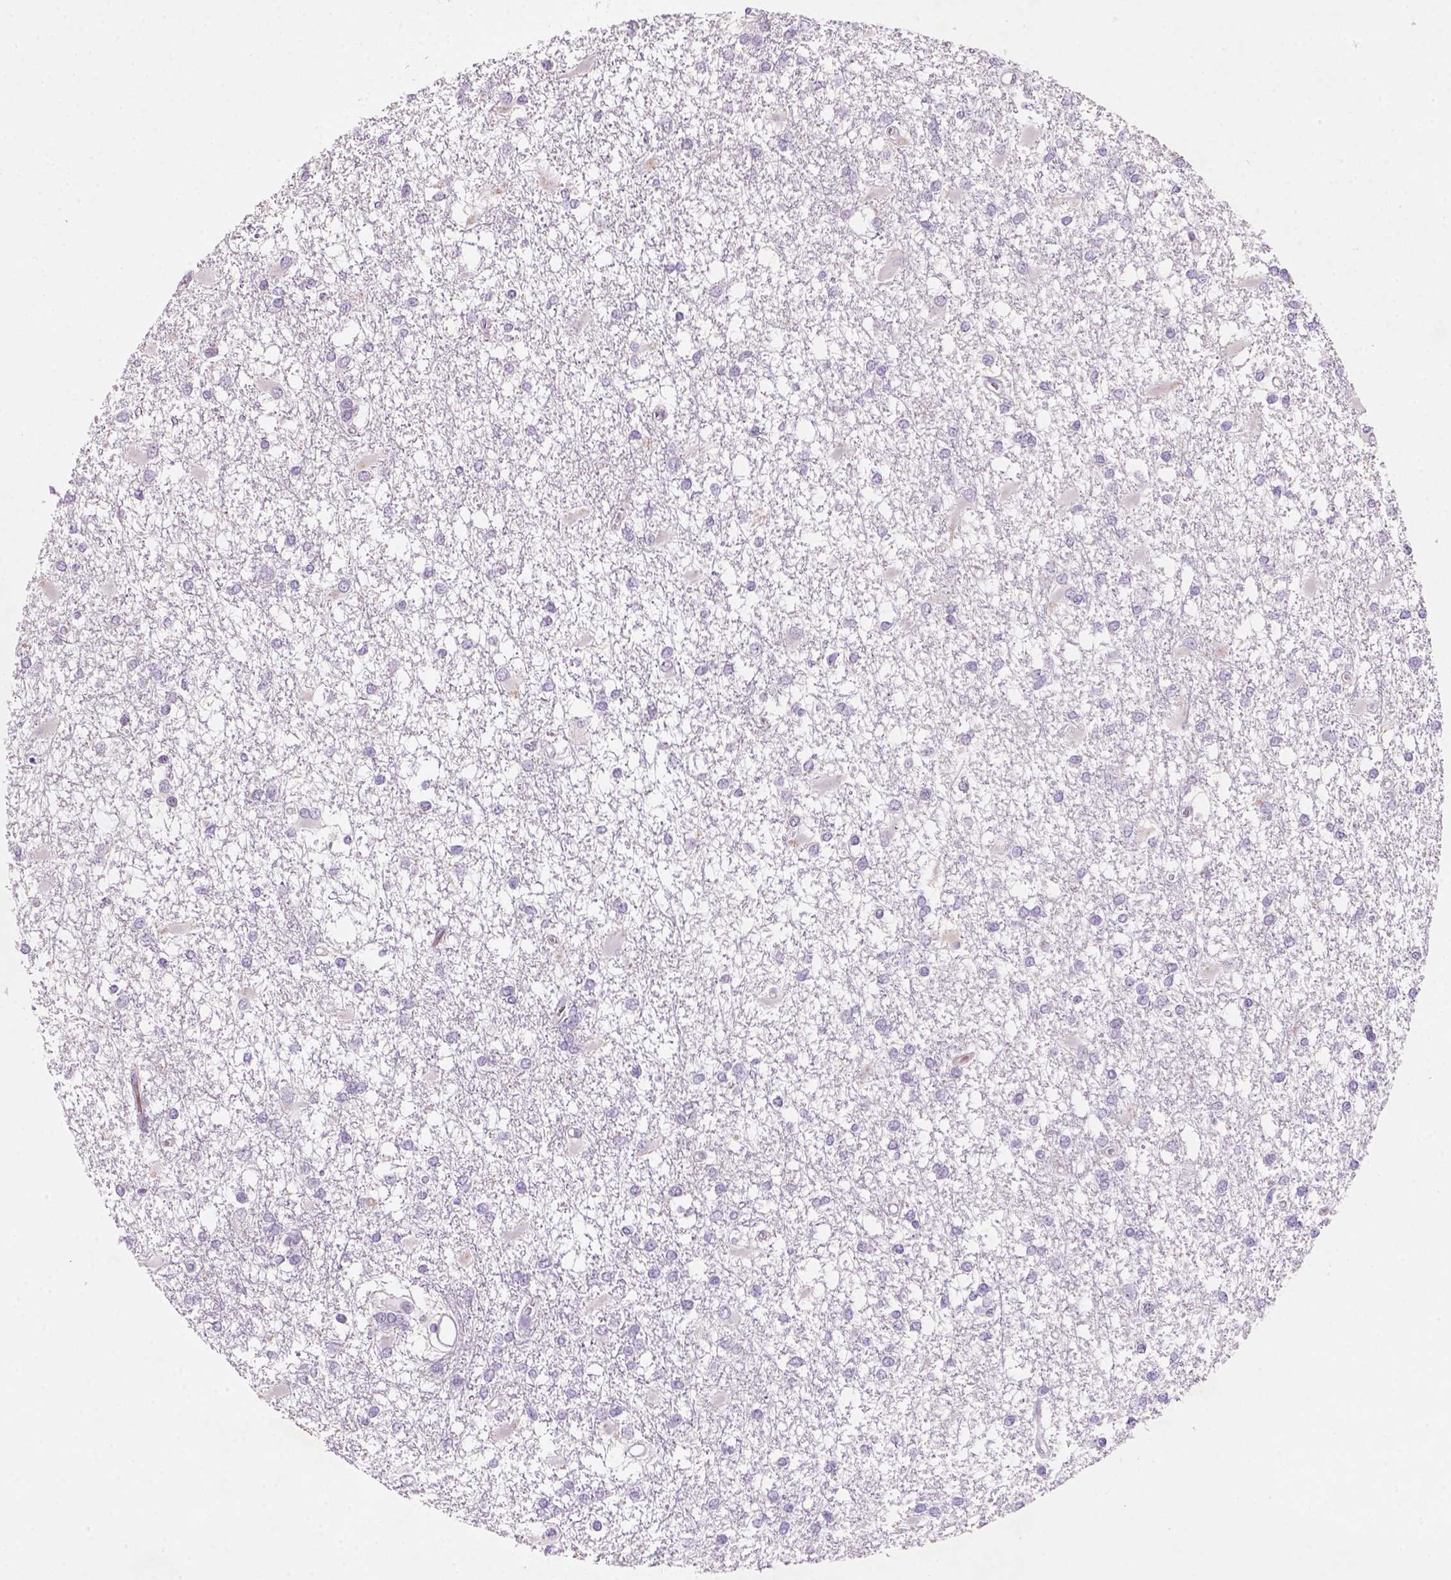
{"staining": {"intensity": "negative", "quantity": "none", "location": "none"}, "tissue": "glioma", "cell_type": "Tumor cells", "image_type": "cancer", "snomed": [{"axis": "morphology", "description": "Glioma, malignant, High grade"}, {"axis": "topography", "description": "Cerebral cortex"}], "caption": "Human high-grade glioma (malignant) stained for a protein using immunohistochemistry (IHC) exhibits no positivity in tumor cells.", "gene": "ZMAT4", "patient": {"sex": "male", "age": 79}}